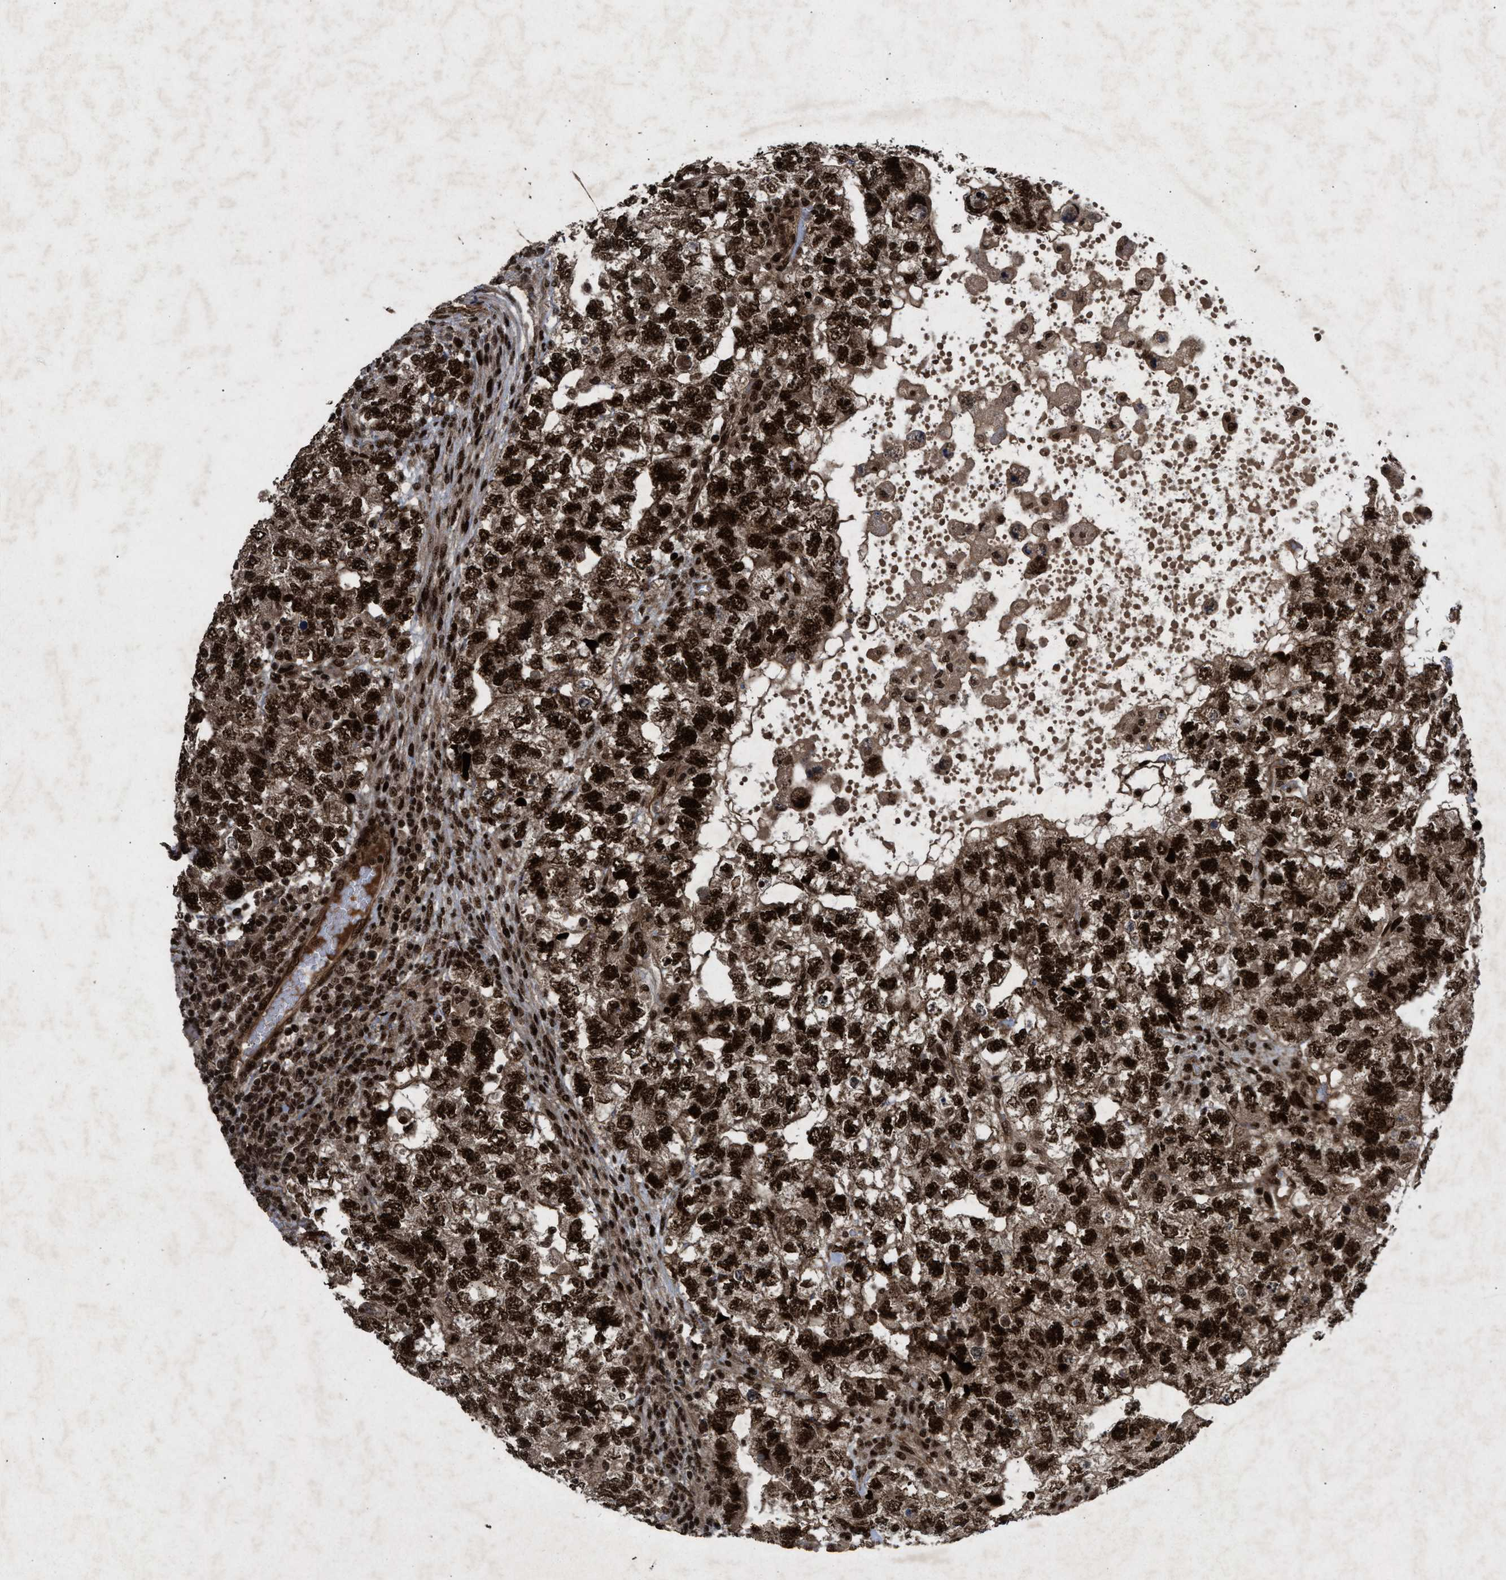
{"staining": {"intensity": "strong", "quantity": ">75%", "location": "nuclear"}, "tissue": "testis cancer", "cell_type": "Tumor cells", "image_type": "cancer", "snomed": [{"axis": "morphology", "description": "Carcinoma, Embryonal, NOS"}, {"axis": "topography", "description": "Testis"}], "caption": "The immunohistochemical stain highlights strong nuclear staining in tumor cells of testis cancer tissue.", "gene": "WIZ", "patient": {"sex": "male", "age": 36}}